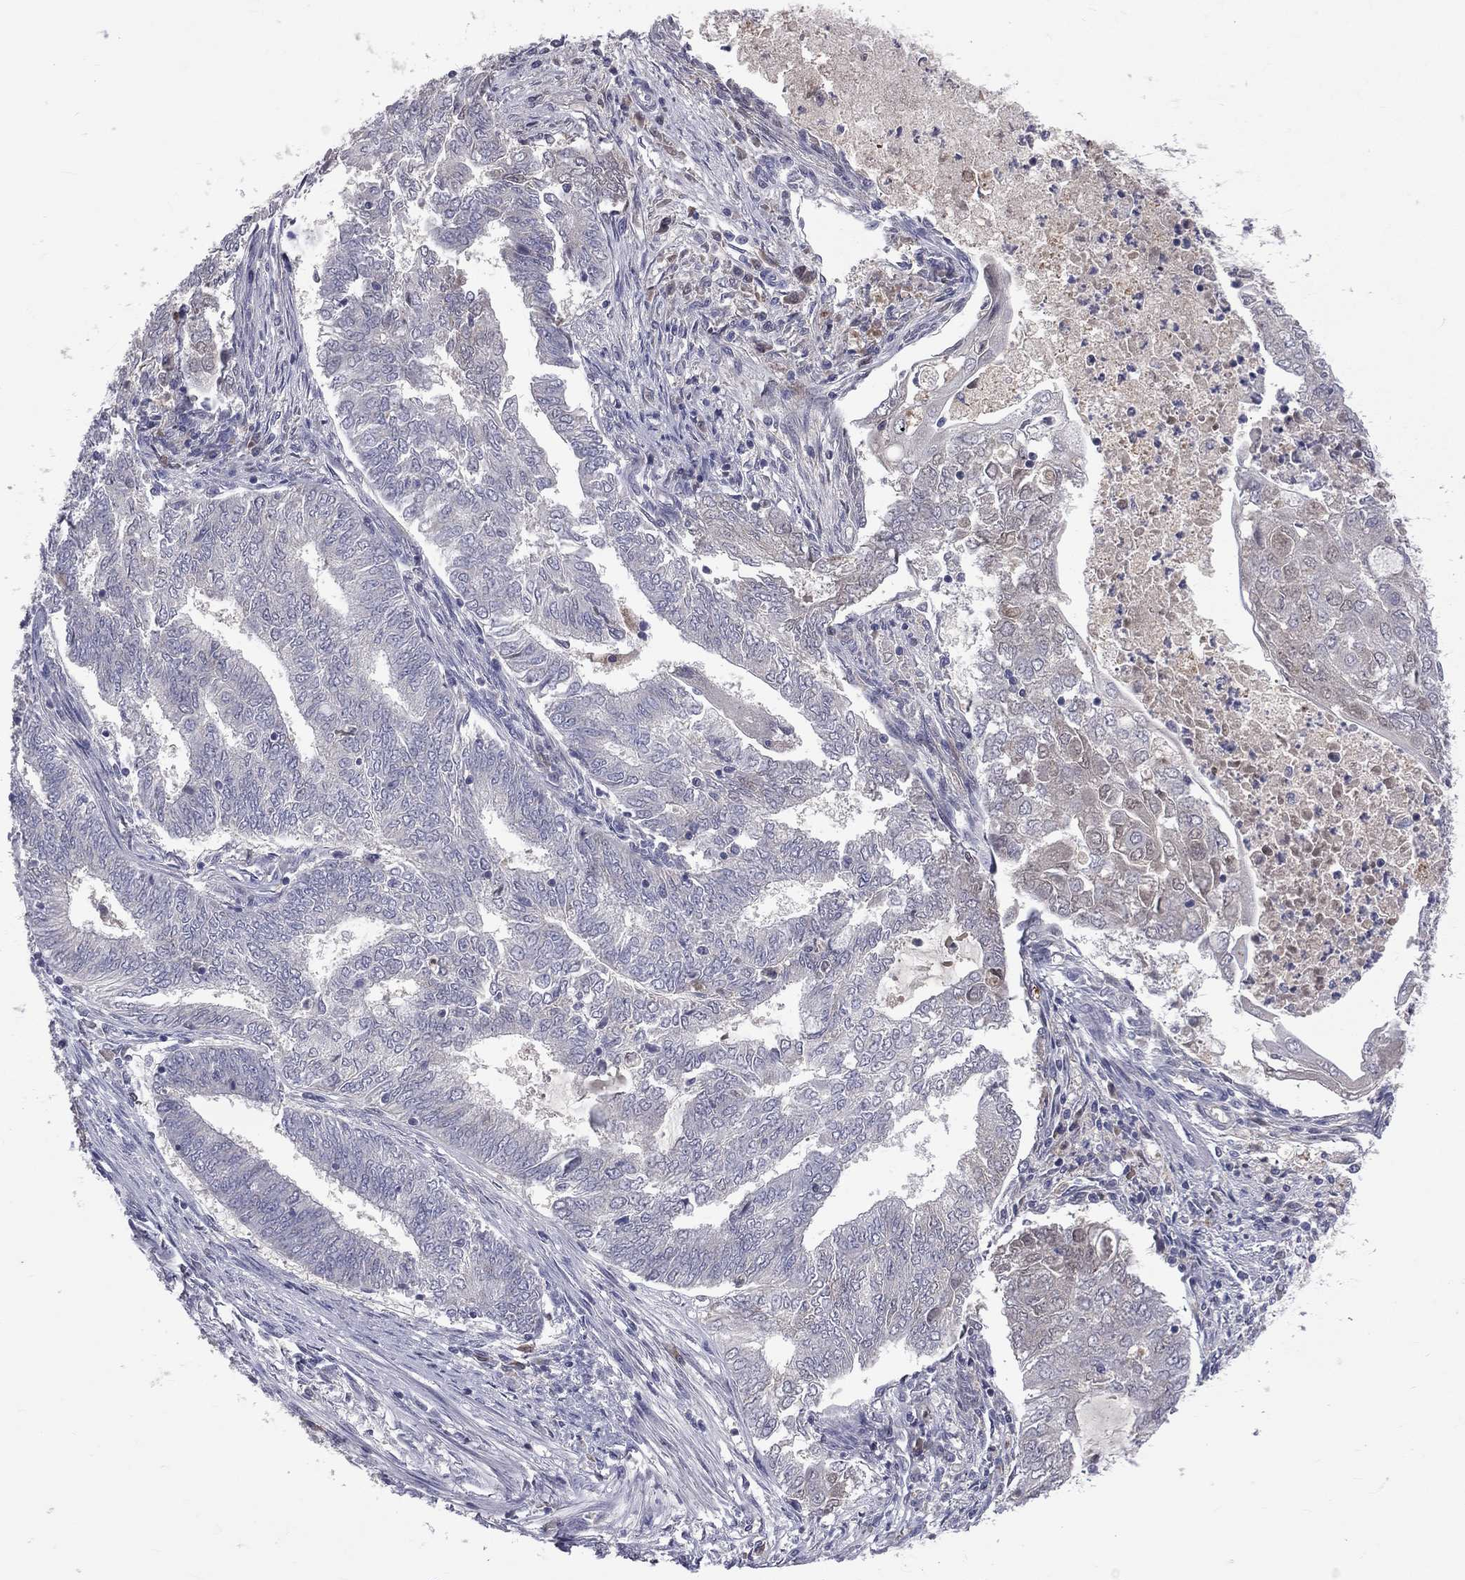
{"staining": {"intensity": "negative", "quantity": "none", "location": "none"}, "tissue": "endometrial cancer", "cell_type": "Tumor cells", "image_type": "cancer", "snomed": [{"axis": "morphology", "description": "Adenocarcinoma, NOS"}, {"axis": "topography", "description": "Endometrium"}], "caption": "Image shows no significant protein expression in tumor cells of endometrial cancer. The staining was performed using DAB (3,3'-diaminobenzidine) to visualize the protein expression in brown, while the nuclei were stained in blue with hematoxylin (Magnification: 20x).", "gene": "DSG4", "patient": {"sex": "female", "age": 62}}